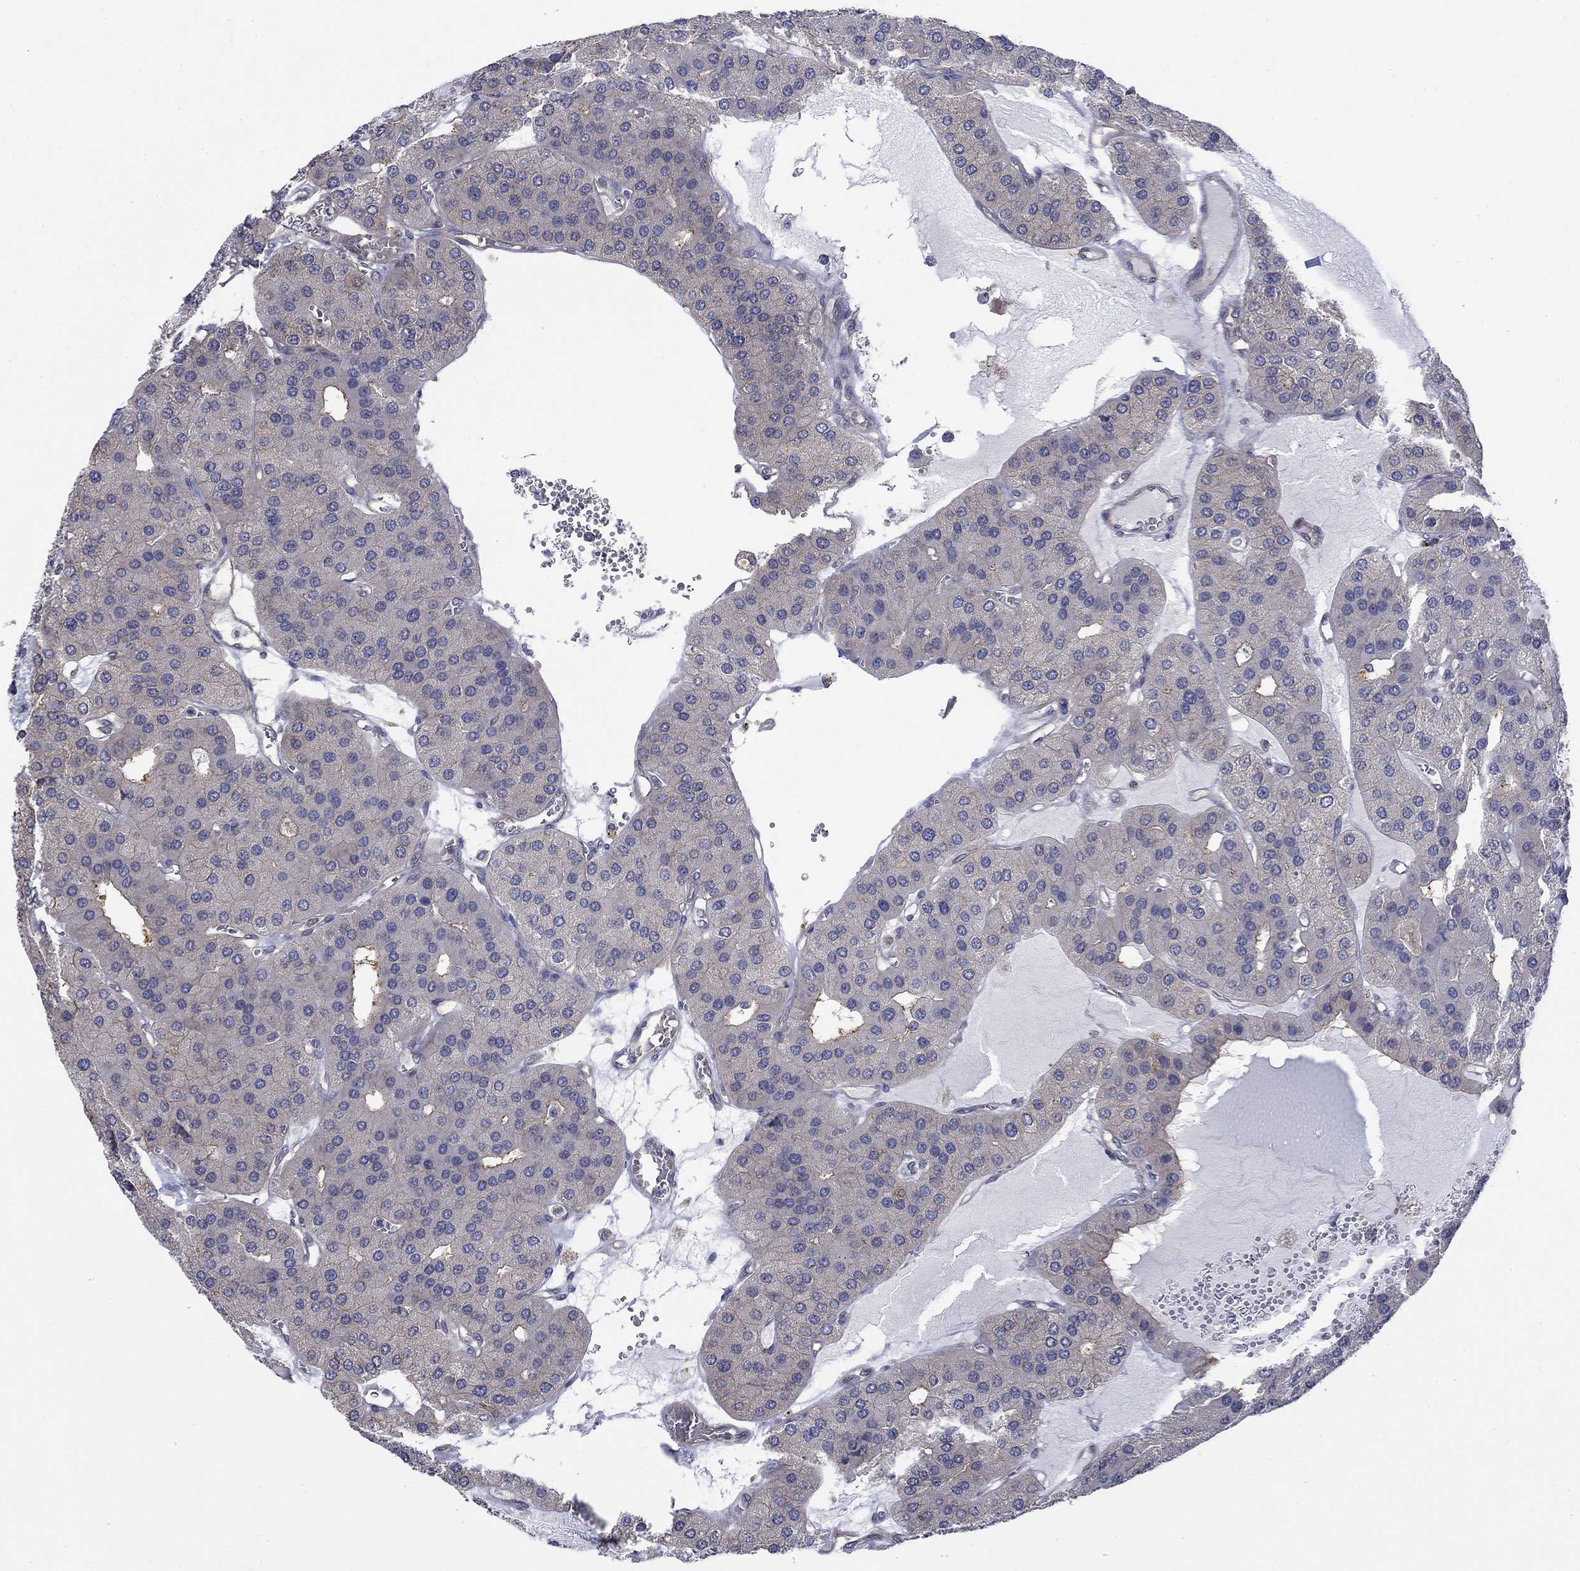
{"staining": {"intensity": "negative", "quantity": "none", "location": "none"}, "tissue": "parathyroid gland", "cell_type": "Glandular cells", "image_type": "normal", "snomed": [{"axis": "morphology", "description": "Normal tissue, NOS"}, {"axis": "morphology", "description": "Adenoma, NOS"}, {"axis": "topography", "description": "Parathyroid gland"}], "caption": "Glandular cells are negative for protein expression in normal human parathyroid gland. (DAB (3,3'-diaminobenzidine) immunohistochemistry (IHC), high magnification).", "gene": "PDZD2", "patient": {"sex": "female", "age": 86}}